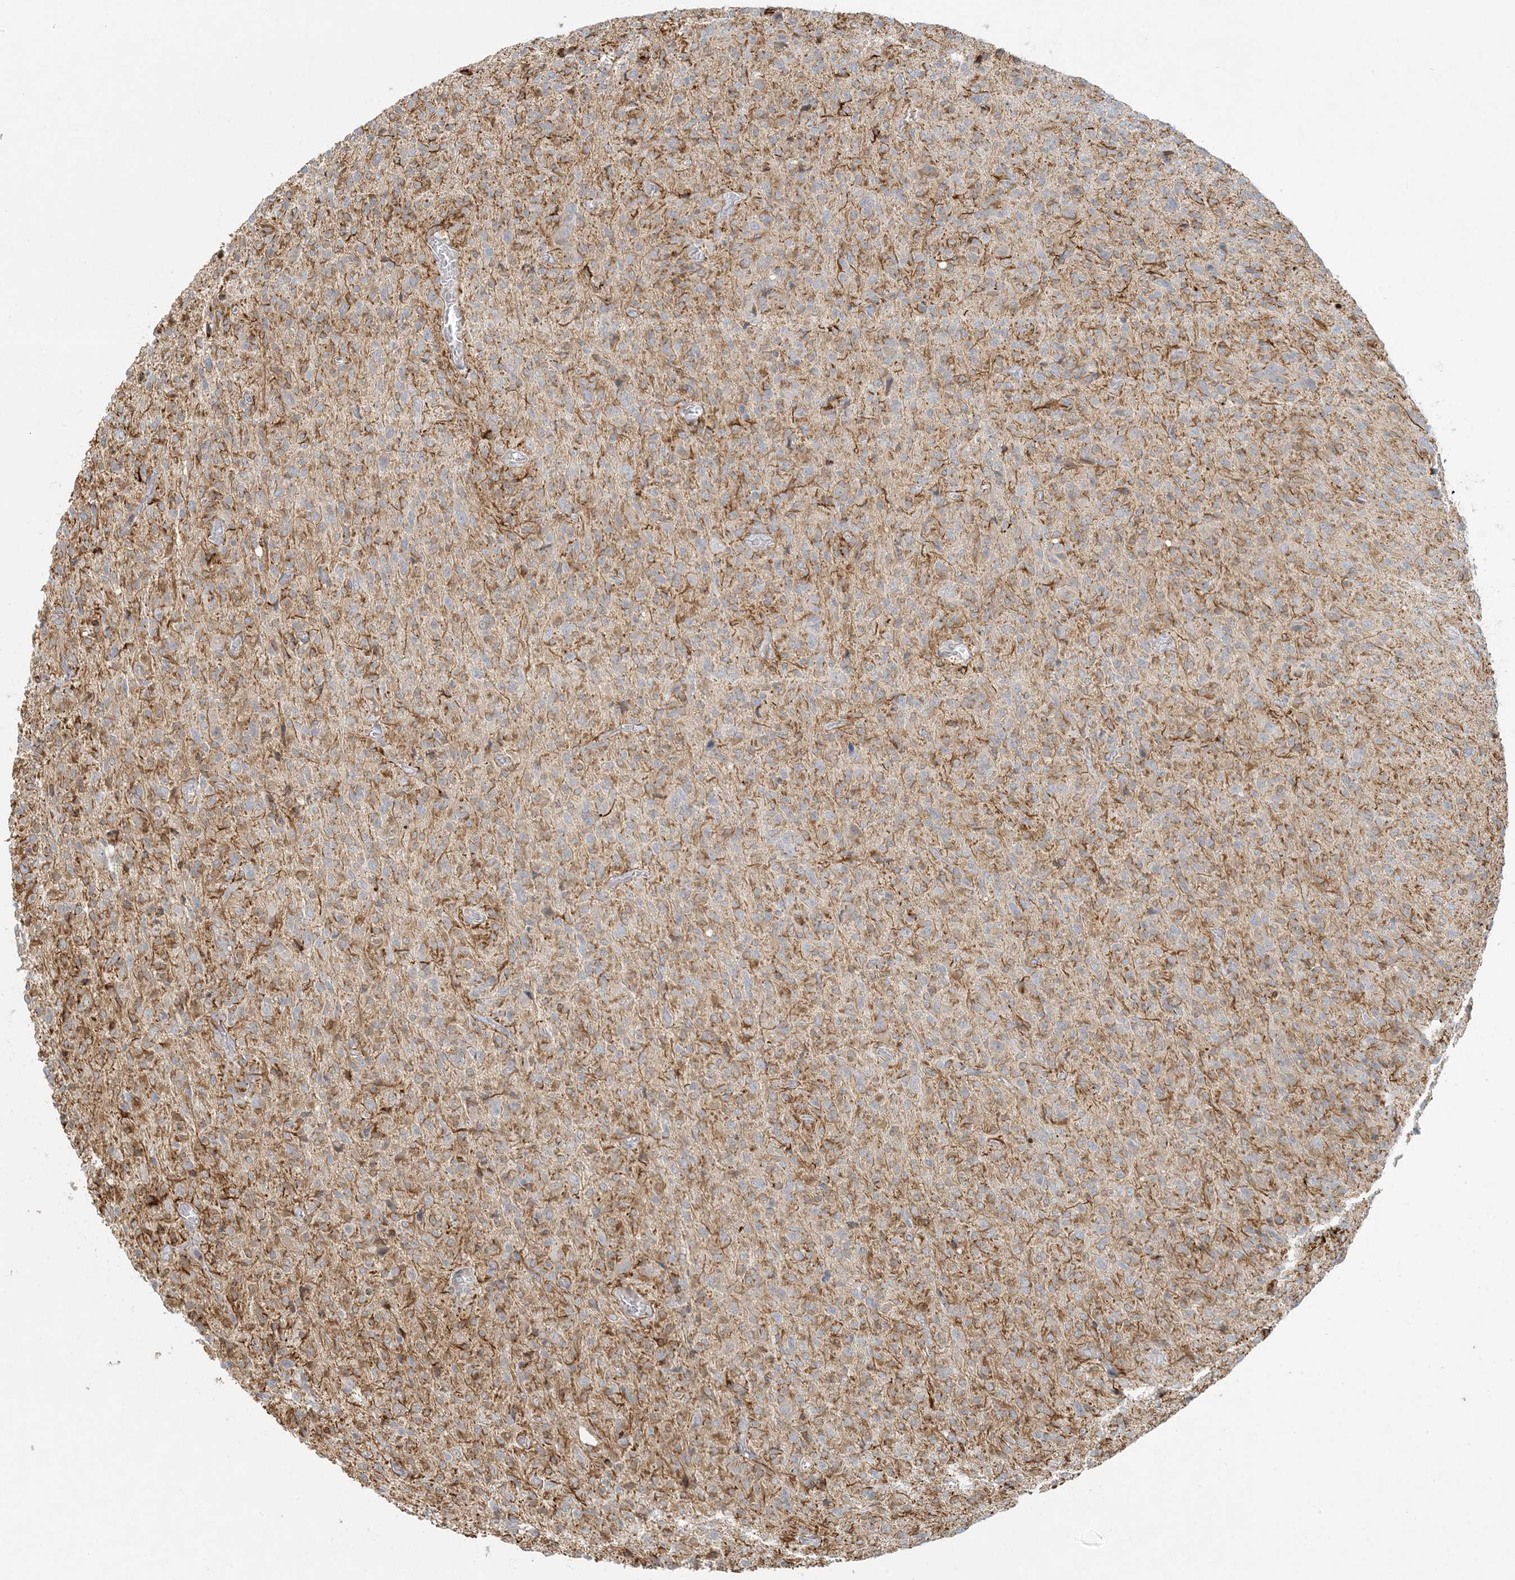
{"staining": {"intensity": "weak", "quantity": "<25%", "location": "cytoplasmic/membranous"}, "tissue": "glioma", "cell_type": "Tumor cells", "image_type": "cancer", "snomed": [{"axis": "morphology", "description": "Glioma, malignant, High grade"}, {"axis": "topography", "description": "Brain"}], "caption": "Protein analysis of glioma demonstrates no significant staining in tumor cells.", "gene": "BCORL1", "patient": {"sex": "female", "age": 57}}